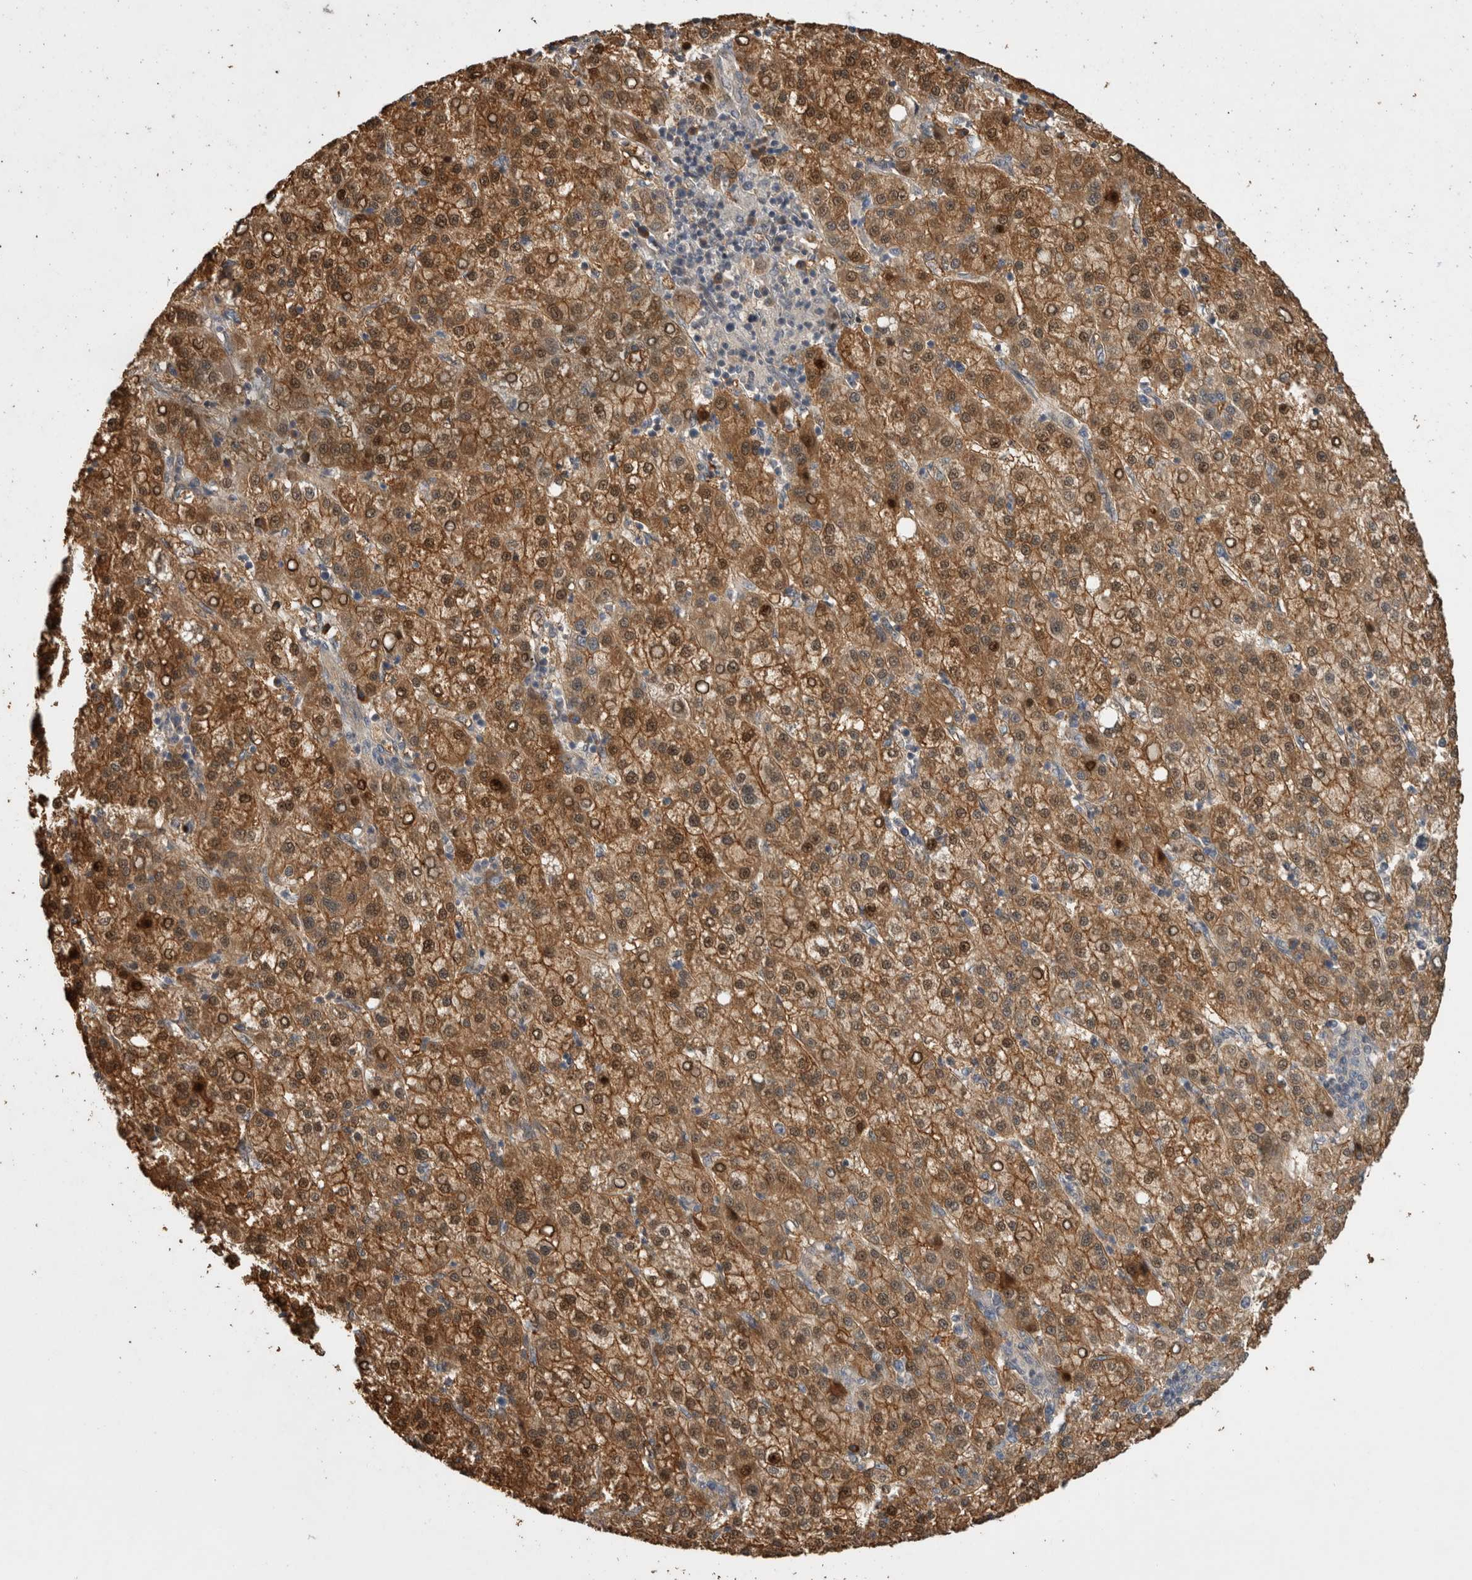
{"staining": {"intensity": "moderate", "quantity": ">75%", "location": "cytoplasmic/membranous"}, "tissue": "liver cancer", "cell_type": "Tumor cells", "image_type": "cancer", "snomed": [{"axis": "morphology", "description": "Carcinoma, Hepatocellular, NOS"}, {"axis": "topography", "description": "Liver"}], "caption": "The photomicrograph demonstrates a brown stain indicating the presence of a protein in the cytoplasmic/membranous of tumor cells in liver cancer (hepatocellular carcinoma).", "gene": "RHPN1", "patient": {"sex": "female", "age": 58}}